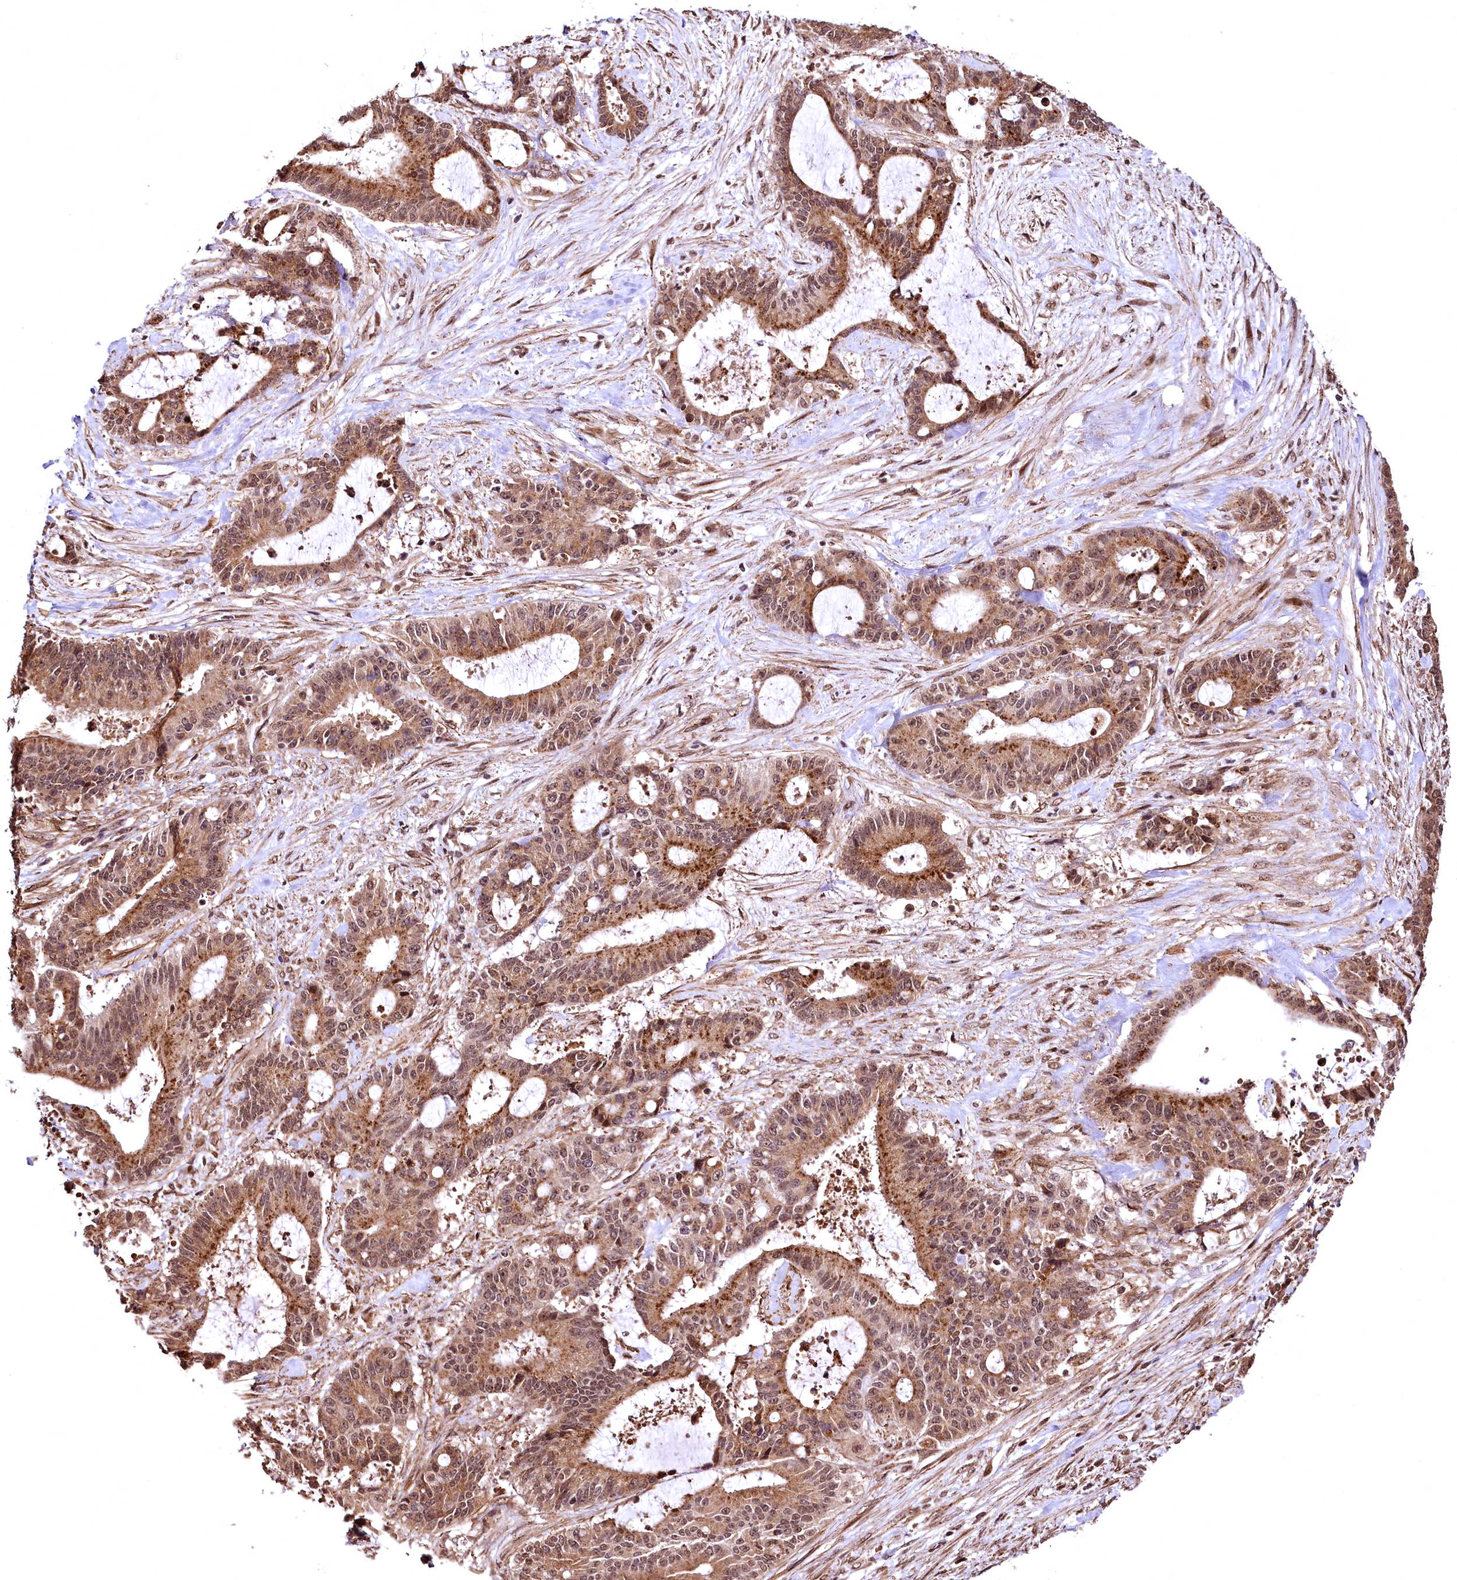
{"staining": {"intensity": "moderate", "quantity": ">75%", "location": "cytoplasmic/membranous,nuclear"}, "tissue": "liver cancer", "cell_type": "Tumor cells", "image_type": "cancer", "snomed": [{"axis": "morphology", "description": "Normal tissue, NOS"}, {"axis": "morphology", "description": "Cholangiocarcinoma"}, {"axis": "topography", "description": "Liver"}, {"axis": "topography", "description": "Peripheral nerve tissue"}], "caption": "A micrograph of human cholangiocarcinoma (liver) stained for a protein demonstrates moderate cytoplasmic/membranous and nuclear brown staining in tumor cells. (DAB (3,3'-diaminobenzidine) IHC with brightfield microscopy, high magnification).", "gene": "PDS5B", "patient": {"sex": "female", "age": 73}}